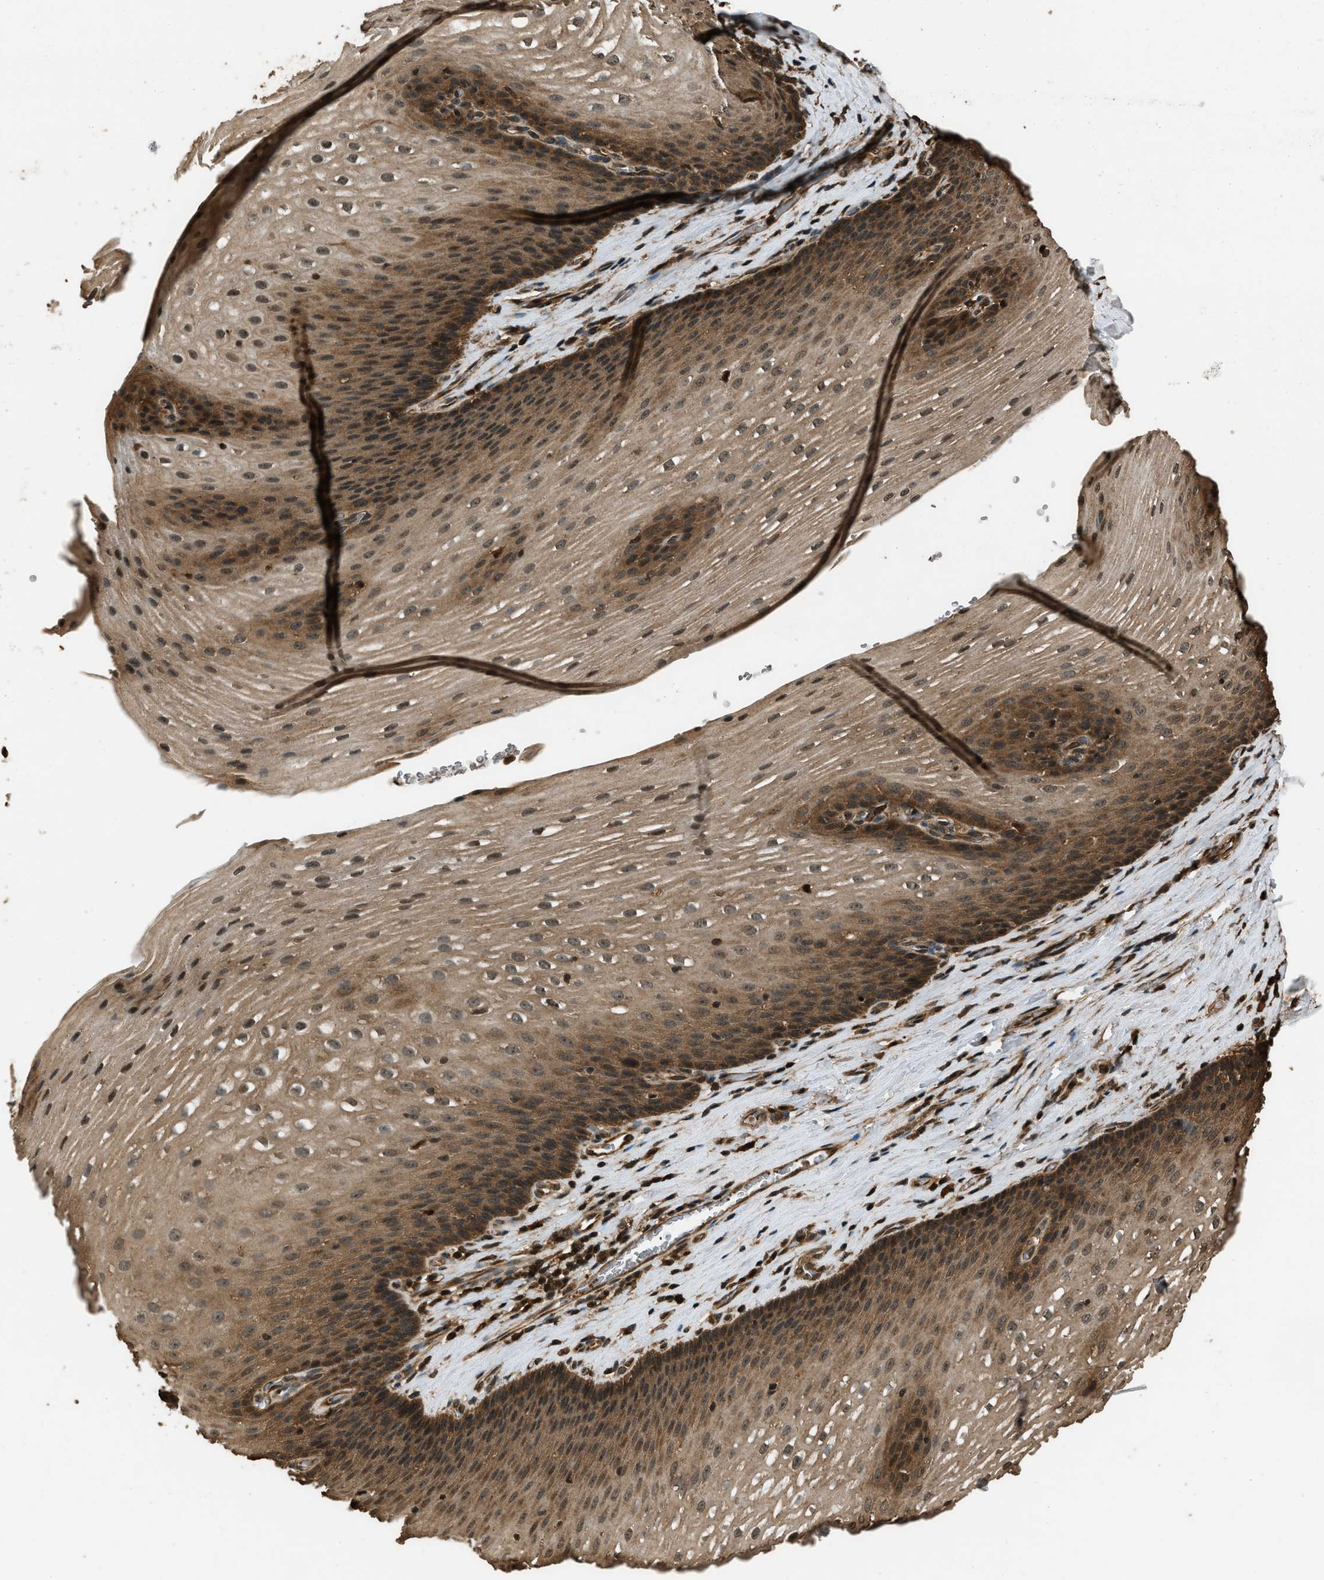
{"staining": {"intensity": "moderate", "quantity": ">75%", "location": "cytoplasmic/membranous,nuclear"}, "tissue": "esophagus", "cell_type": "Squamous epithelial cells", "image_type": "normal", "snomed": [{"axis": "morphology", "description": "Normal tissue, NOS"}, {"axis": "topography", "description": "Esophagus"}], "caption": "The histopathology image exhibits immunohistochemical staining of normal esophagus. There is moderate cytoplasmic/membranous,nuclear expression is seen in about >75% of squamous epithelial cells.", "gene": "RAP2A", "patient": {"sex": "male", "age": 48}}